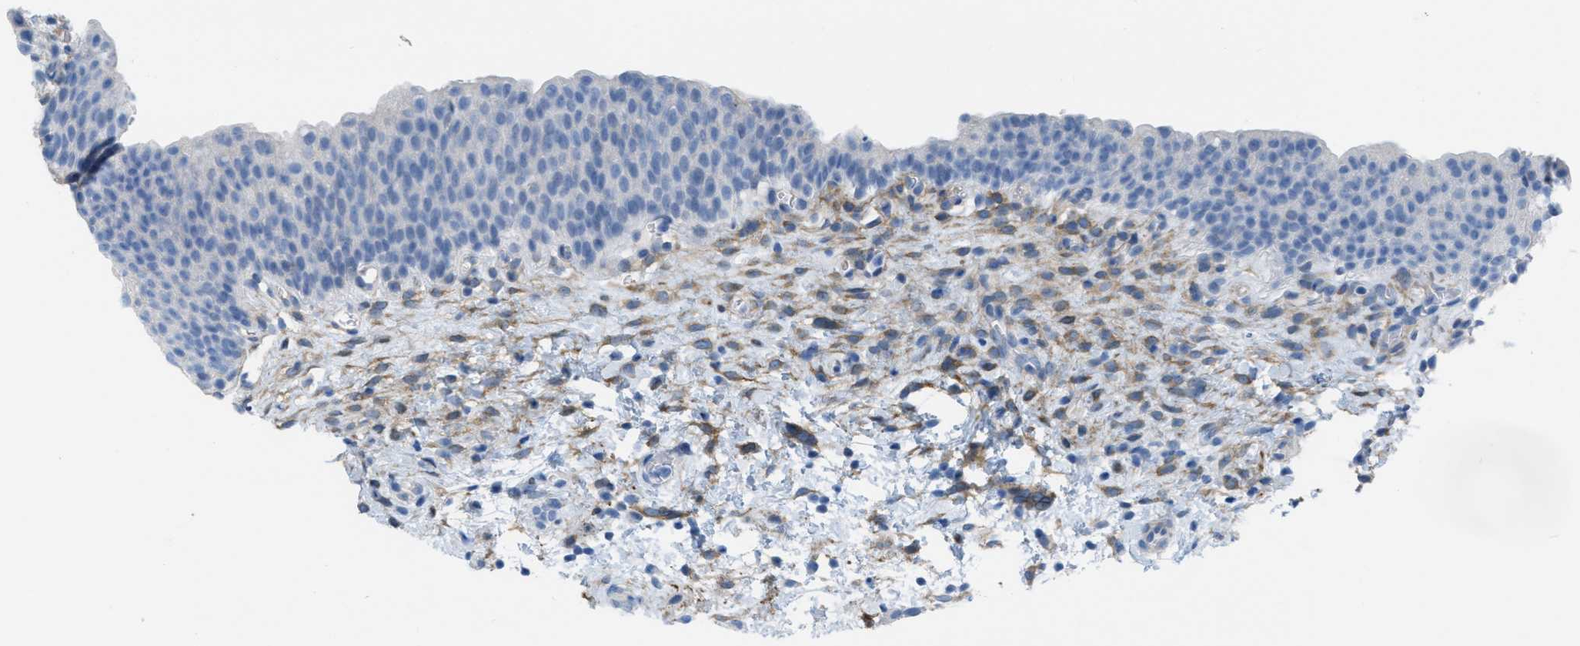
{"staining": {"intensity": "negative", "quantity": "none", "location": "none"}, "tissue": "urinary bladder", "cell_type": "Urothelial cells", "image_type": "normal", "snomed": [{"axis": "morphology", "description": "Normal tissue, NOS"}, {"axis": "topography", "description": "Urinary bladder"}], "caption": "DAB (3,3'-diaminobenzidine) immunohistochemical staining of unremarkable human urinary bladder displays no significant positivity in urothelial cells. (Brightfield microscopy of DAB (3,3'-diaminobenzidine) immunohistochemistry (IHC) at high magnification).", "gene": "ASGR1", "patient": {"sex": "male", "age": 37}}